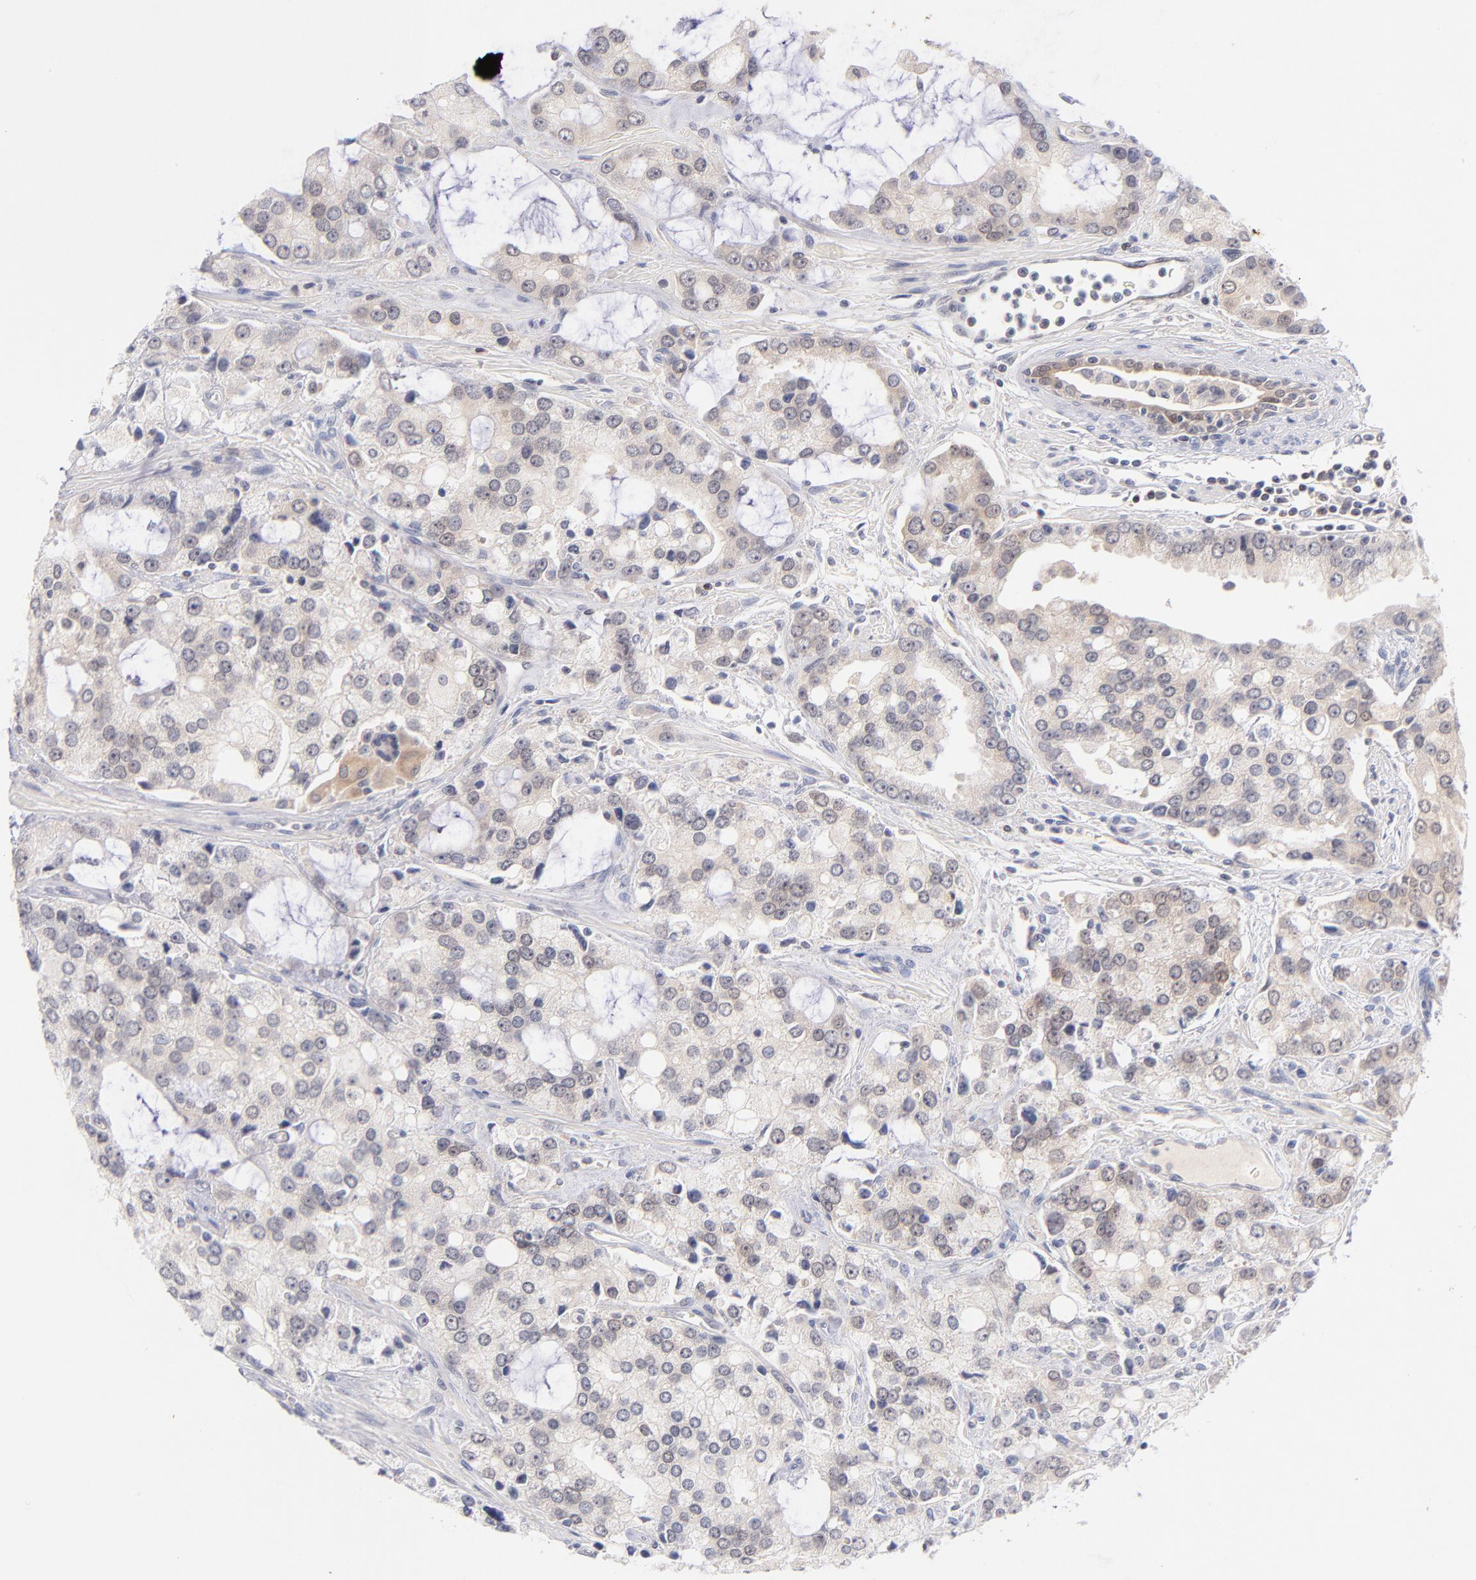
{"staining": {"intensity": "weak", "quantity": ">75%", "location": "cytoplasmic/membranous"}, "tissue": "prostate cancer", "cell_type": "Tumor cells", "image_type": "cancer", "snomed": [{"axis": "morphology", "description": "Adenocarcinoma, High grade"}, {"axis": "topography", "description": "Prostate"}], "caption": "Weak cytoplasmic/membranous staining is appreciated in approximately >75% of tumor cells in high-grade adenocarcinoma (prostate).", "gene": "CASP6", "patient": {"sex": "male", "age": 67}}